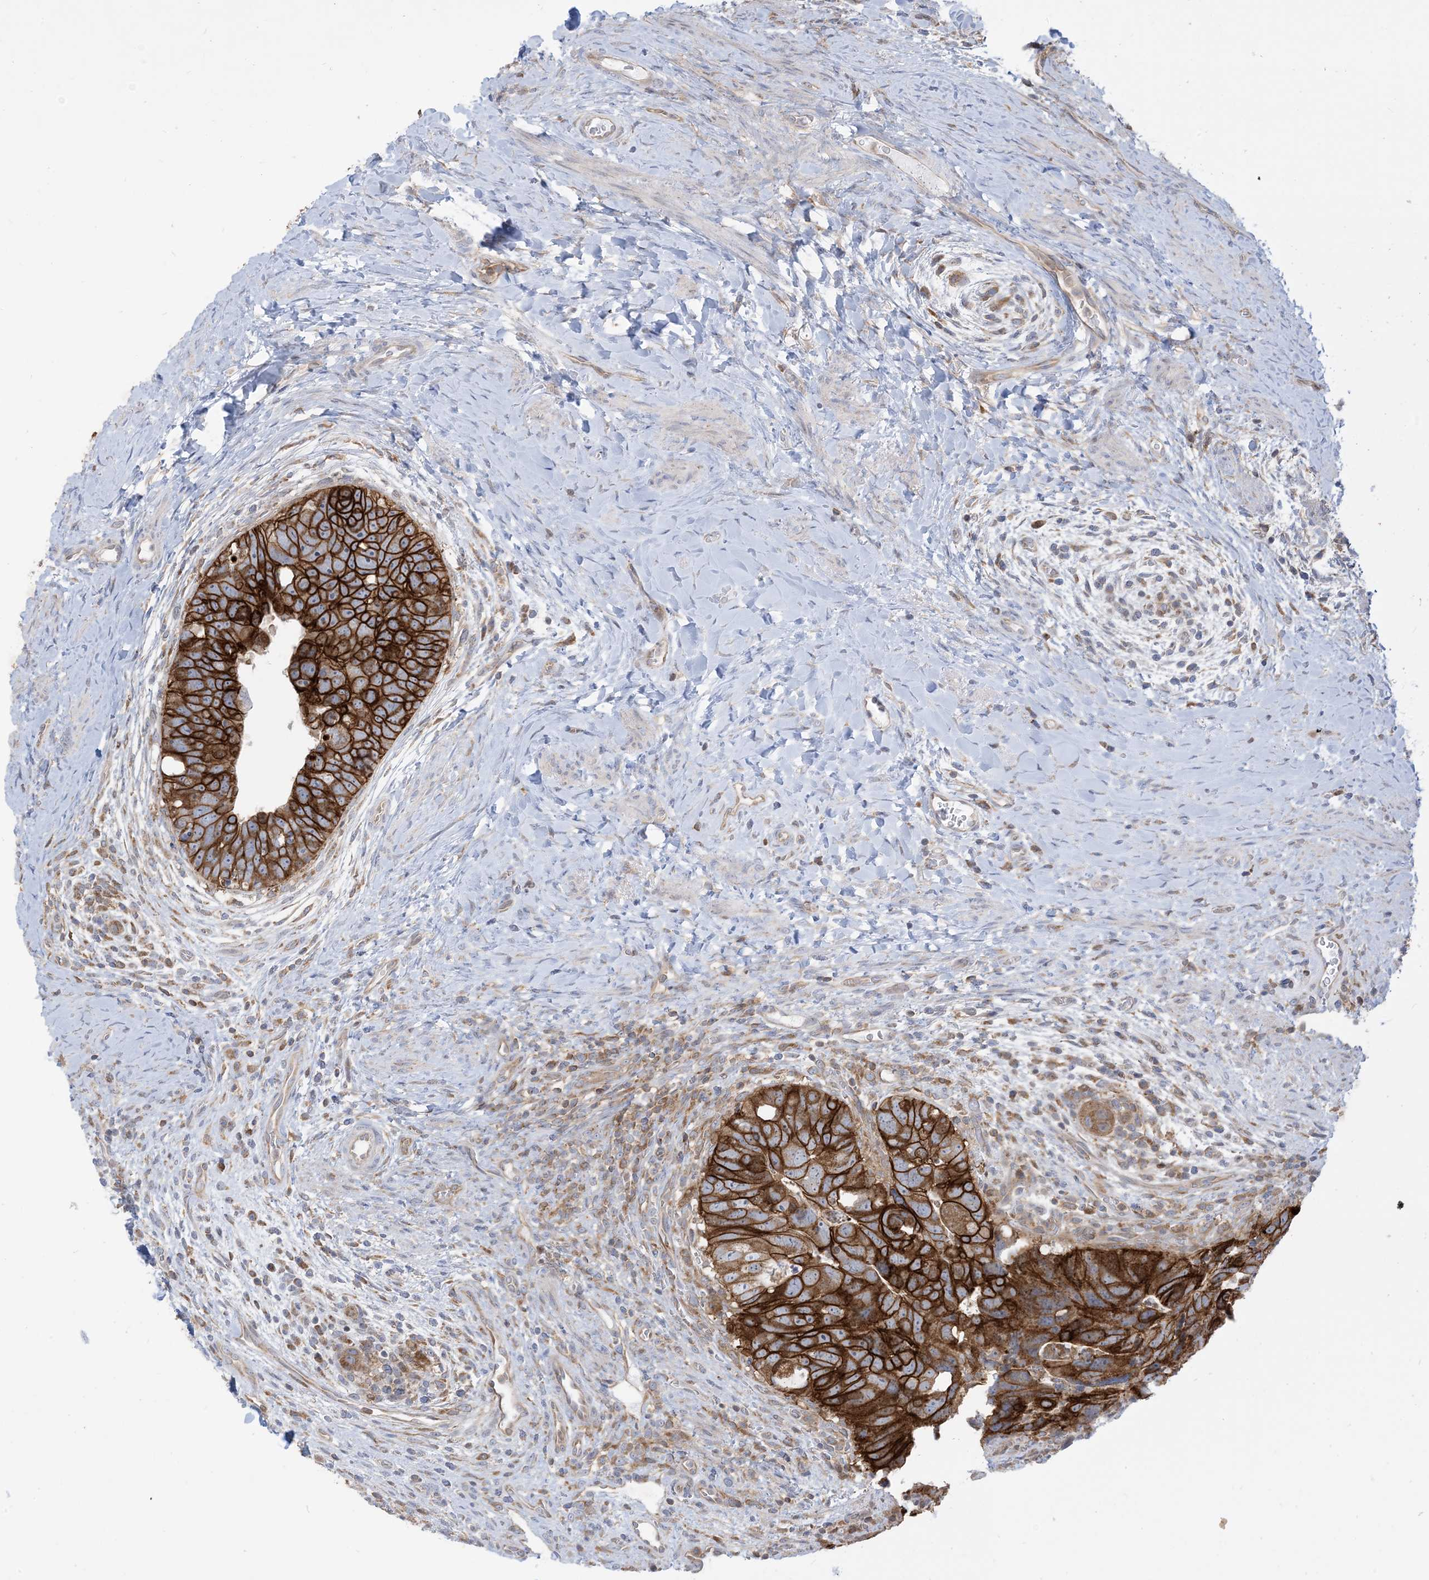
{"staining": {"intensity": "strong", "quantity": ">75%", "location": "cytoplasmic/membranous"}, "tissue": "colorectal cancer", "cell_type": "Tumor cells", "image_type": "cancer", "snomed": [{"axis": "morphology", "description": "Adenocarcinoma, NOS"}, {"axis": "topography", "description": "Rectum"}], "caption": "The micrograph shows immunohistochemical staining of colorectal adenocarcinoma. There is strong cytoplasmic/membranous staining is appreciated in approximately >75% of tumor cells. The staining was performed using DAB (3,3'-diaminobenzidine) to visualize the protein expression in brown, while the nuclei were stained in blue with hematoxylin (Magnification: 20x).", "gene": "CASP4", "patient": {"sex": "male", "age": 59}}